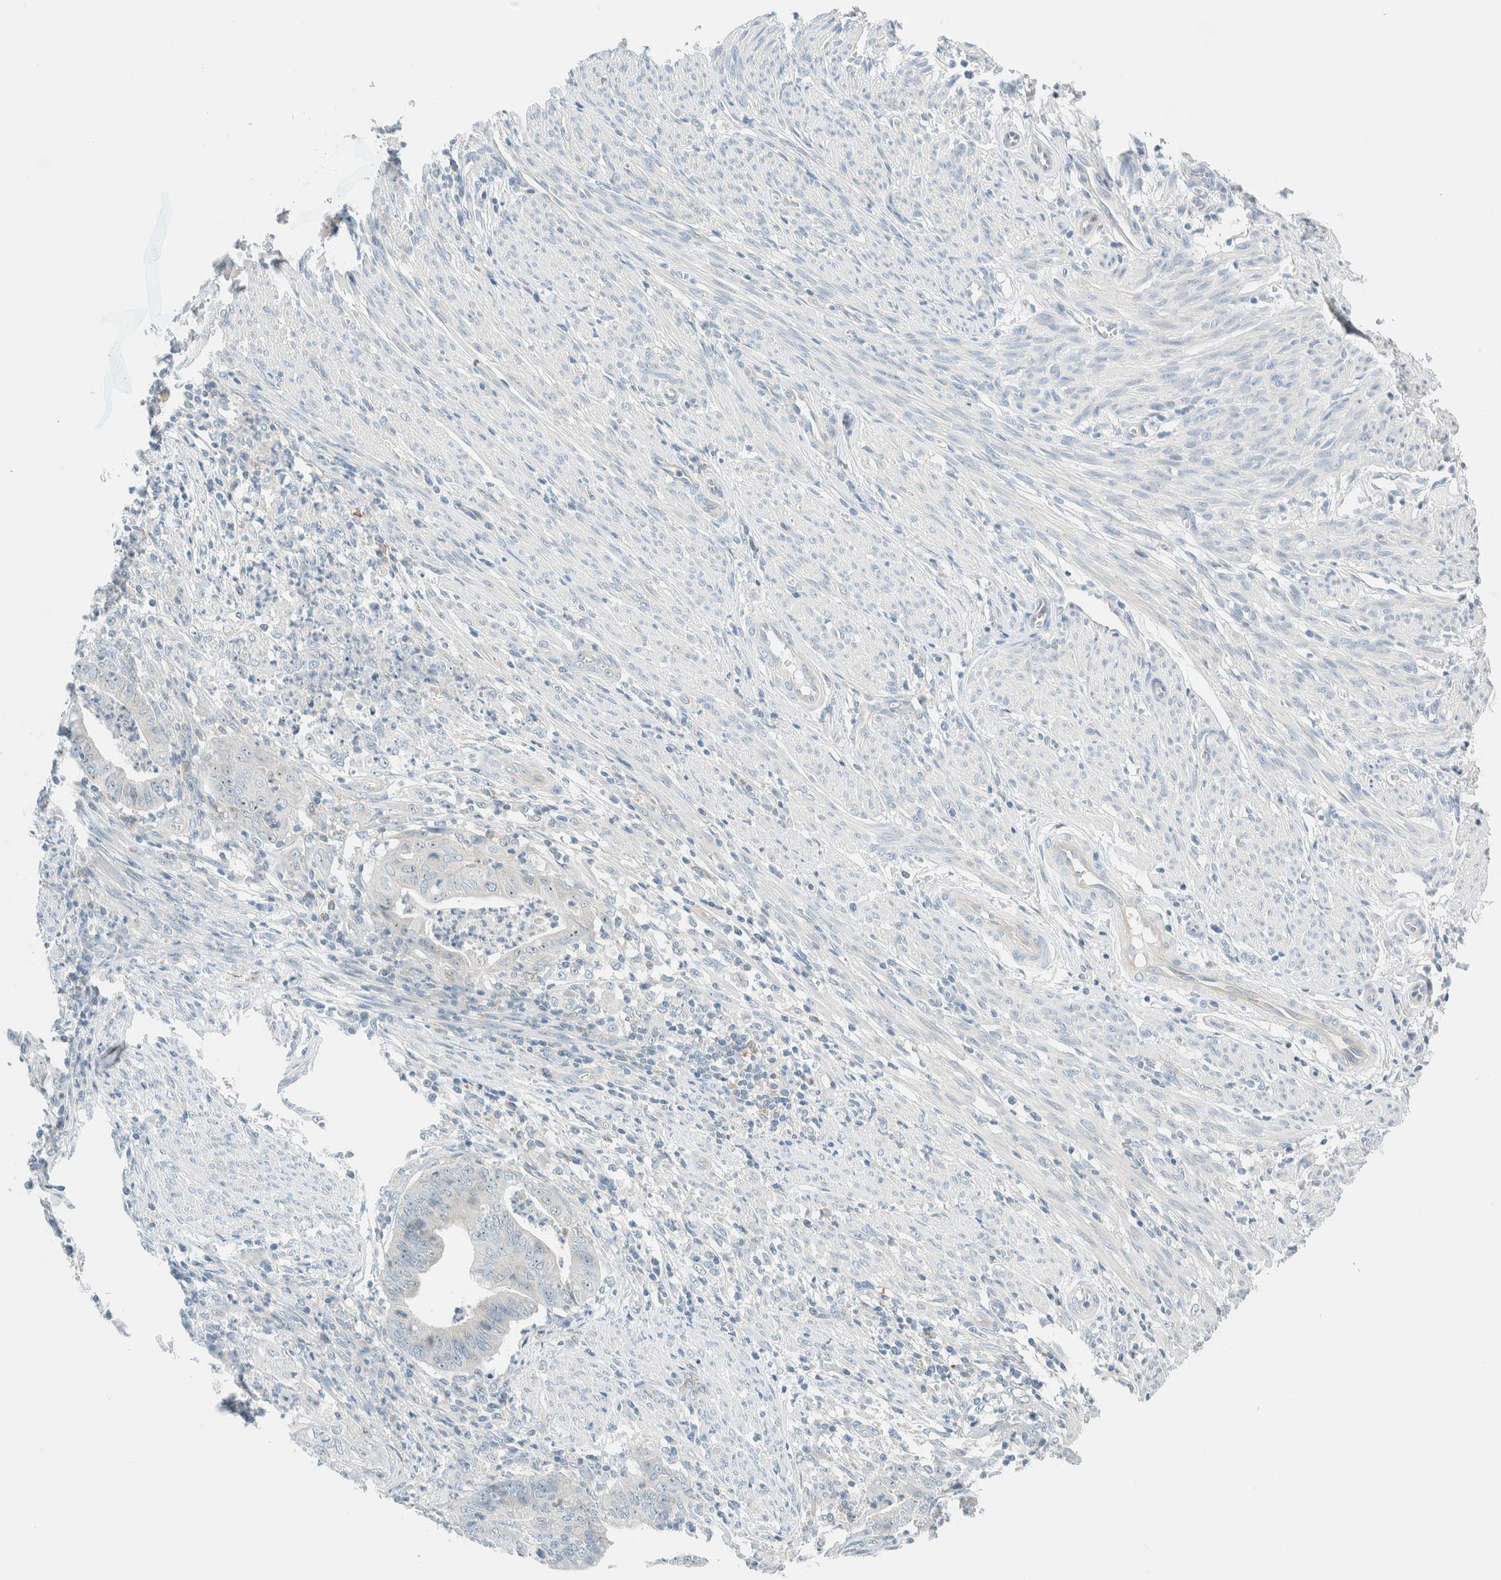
{"staining": {"intensity": "negative", "quantity": "none", "location": "none"}, "tissue": "endometrial cancer", "cell_type": "Tumor cells", "image_type": "cancer", "snomed": [{"axis": "morphology", "description": "Polyp, NOS"}, {"axis": "morphology", "description": "Adenocarcinoma, NOS"}, {"axis": "morphology", "description": "Adenoma, NOS"}, {"axis": "topography", "description": "Endometrium"}], "caption": "Immunohistochemistry histopathology image of neoplastic tissue: endometrial cancer (adenocarcinoma) stained with DAB (3,3'-diaminobenzidine) exhibits no significant protein expression in tumor cells.", "gene": "NDE1", "patient": {"sex": "female", "age": 79}}